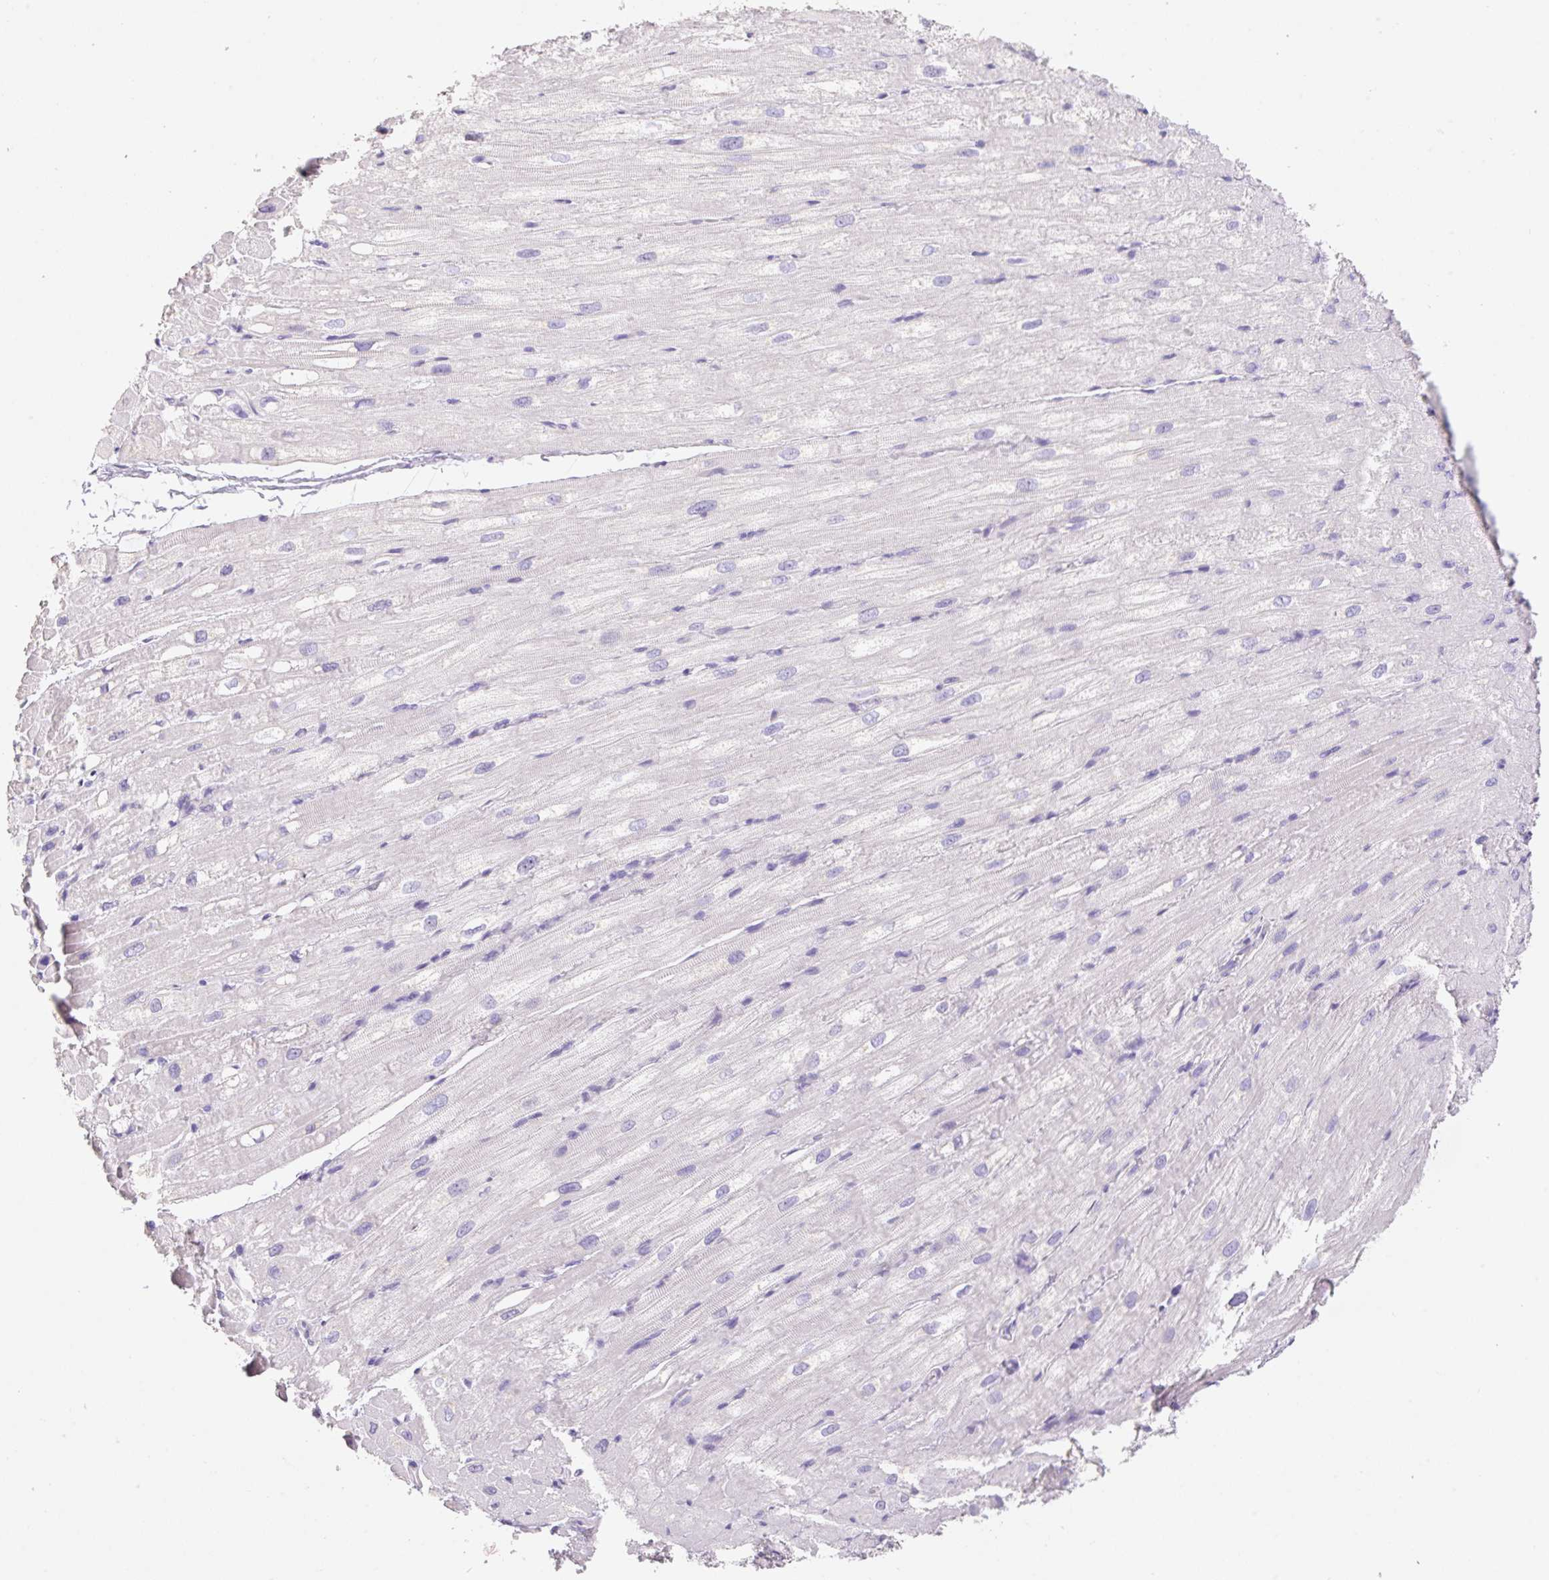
{"staining": {"intensity": "negative", "quantity": "none", "location": "none"}, "tissue": "heart muscle", "cell_type": "Cardiomyocytes", "image_type": "normal", "snomed": [{"axis": "morphology", "description": "Normal tissue, NOS"}, {"axis": "topography", "description": "Heart"}], "caption": "Heart muscle stained for a protein using immunohistochemistry (IHC) exhibits no expression cardiomyocytes.", "gene": "HCRTR2", "patient": {"sex": "male", "age": 62}}